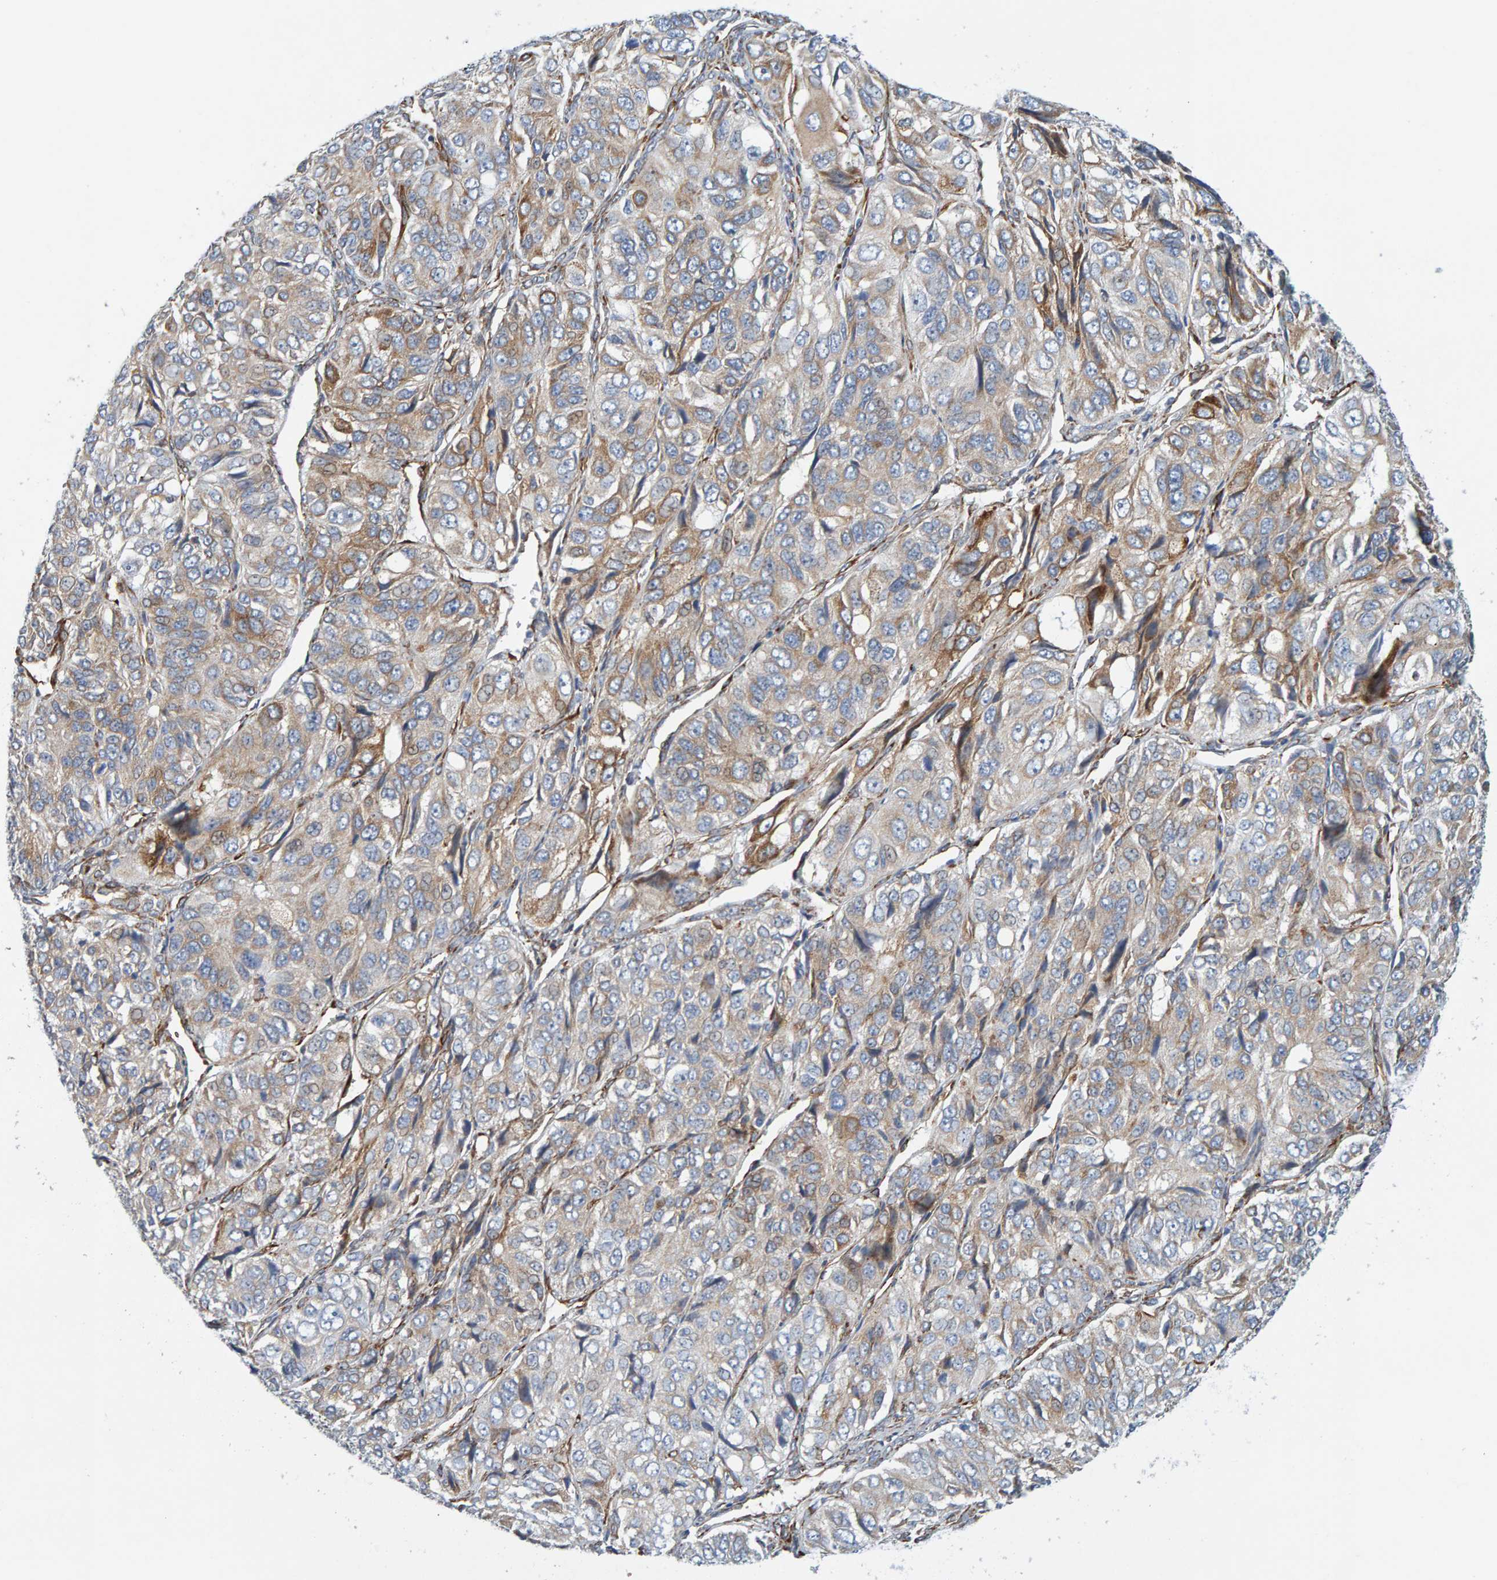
{"staining": {"intensity": "moderate", "quantity": "25%-75%", "location": "cytoplasmic/membranous"}, "tissue": "ovarian cancer", "cell_type": "Tumor cells", "image_type": "cancer", "snomed": [{"axis": "morphology", "description": "Carcinoma, endometroid"}, {"axis": "topography", "description": "Ovary"}], "caption": "Immunohistochemical staining of human endometroid carcinoma (ovarian) displays medium levels of moderate cytoplasmic/membranous protein staining in approximately 25%-75% of tumor cells. (IHC, brightfield microscopy, high magnification).", "gene": "MMP16", "patient": {"sex": "female", "age": 51}}